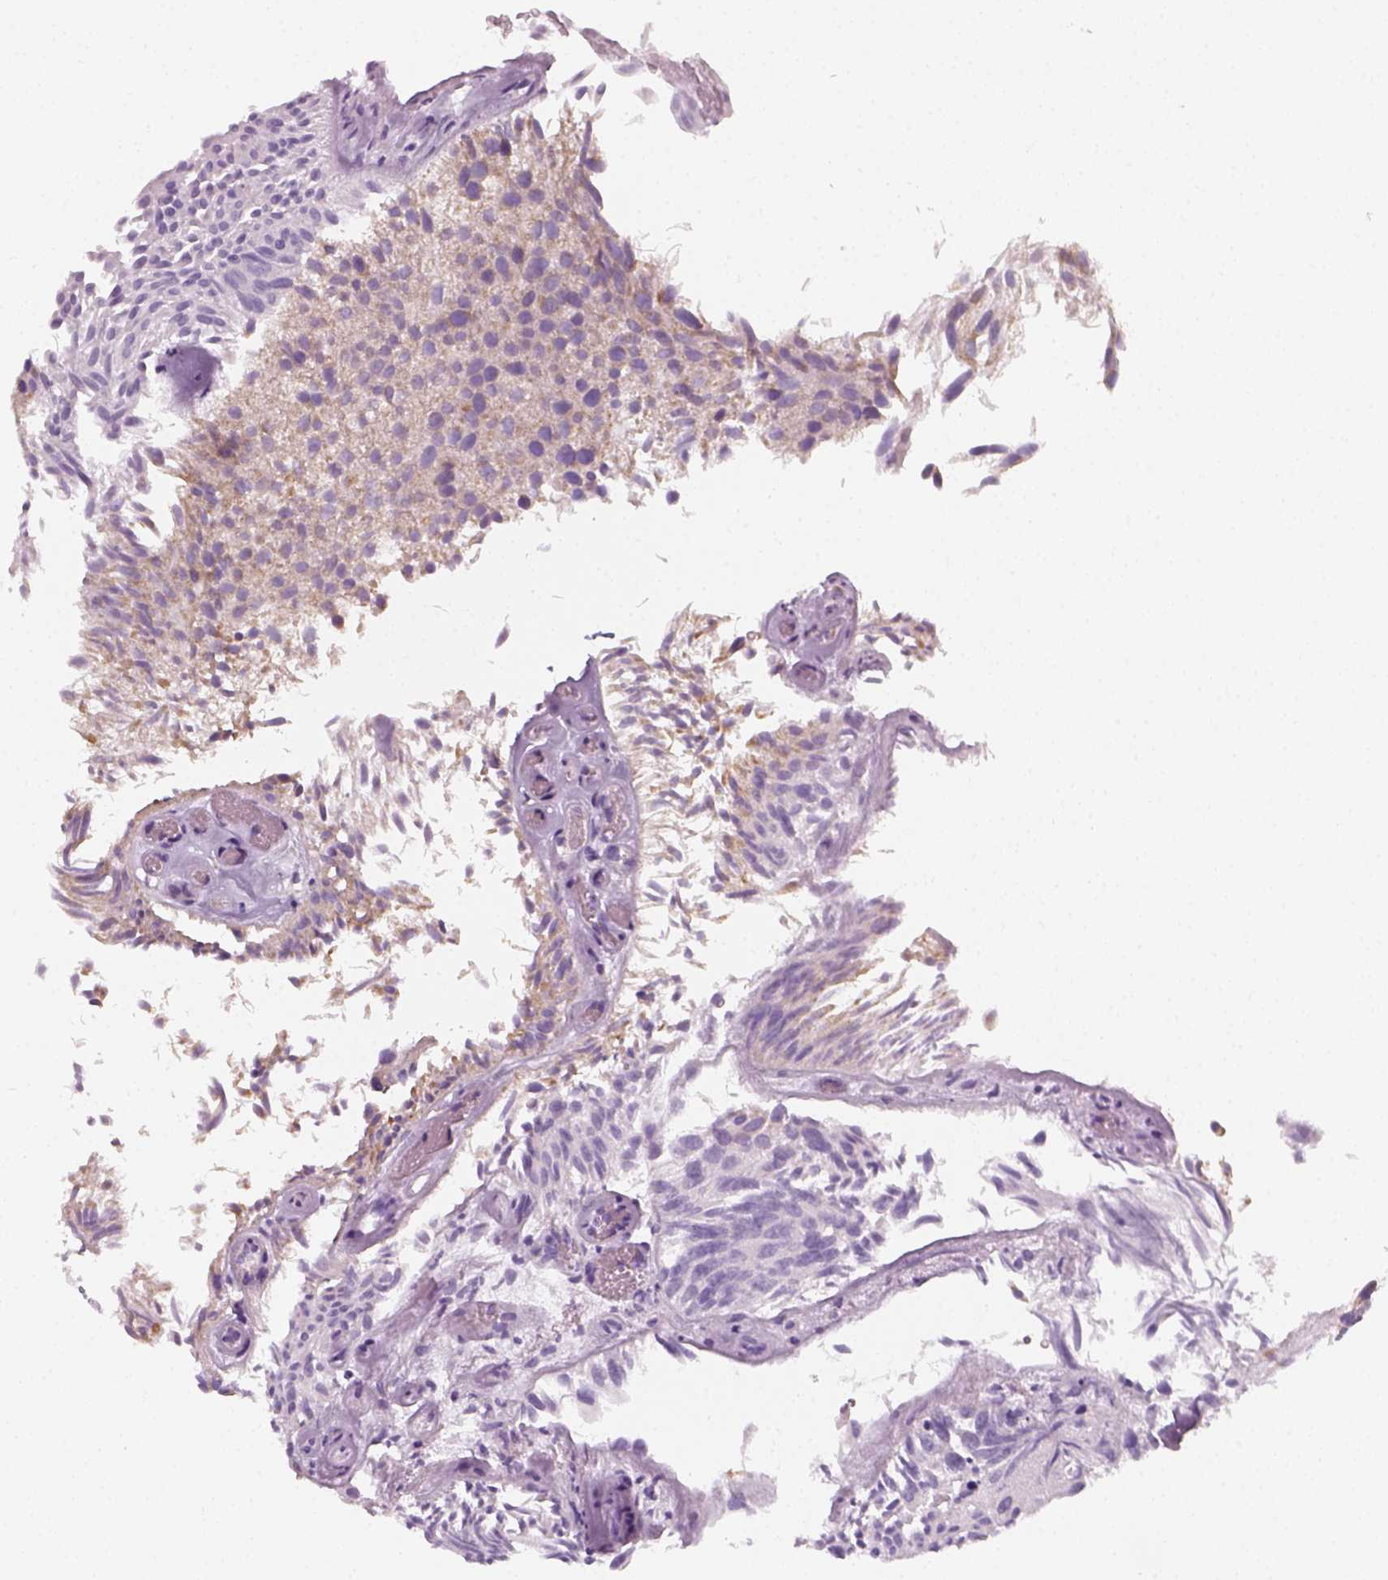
{"staining": {"intensity": "weak", "quantity": "25%-75%", "location": "cytoplasmic/membranous"}, "tissue": "urothelial cancer", "cell_type": "Tumor cells", "image_type": "cancer", "snomed": [{"axis": "morphology", "description": "Urothelial carcinoma, Low grade"}, {"axis": "topography", "description": "Urinary bladder"}], "caption": "A brown stain labels weak cytoplasmic/membranous expression of a protein in urothelial cancer tumor cells.", "gene": "AWAT2", "patient": {"sex": "female", "age": 87}}